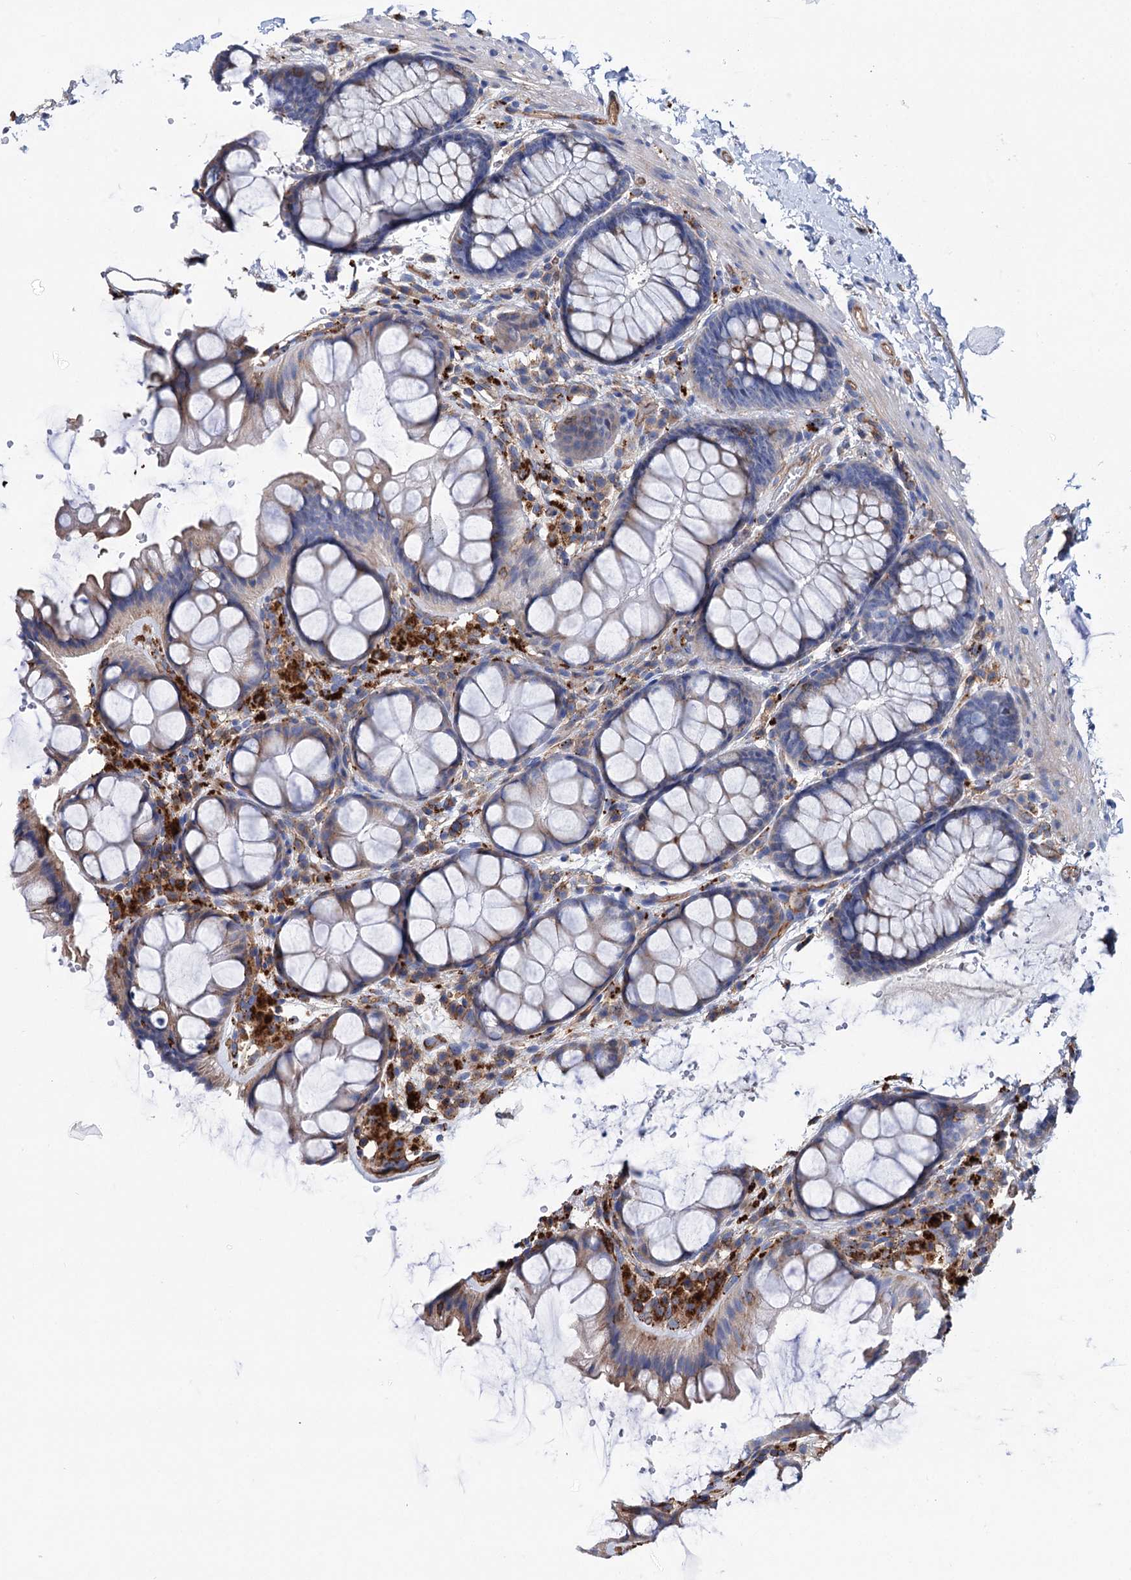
{"staining": {"intensity": "moderate", "quantity": ">75%", "location": "cytoplasmic/membranous"}, "tissue": "colon", "cell_type": "Endothelial cells", "image_type": "normal", "snomed": [{"axis": "morphology", "description": "Normal tissue, NOS"}, {"axis": "topography", "description": "Colon"}], "caption": "About >75% of endothelial cells in normal human colon demonstrate moderate cytoplasmic/membranous protein expression as visualized by brown immunohistochemical staining.", "gene": "SCPEP1", "patient": {"sex": "male", "age": 47}}